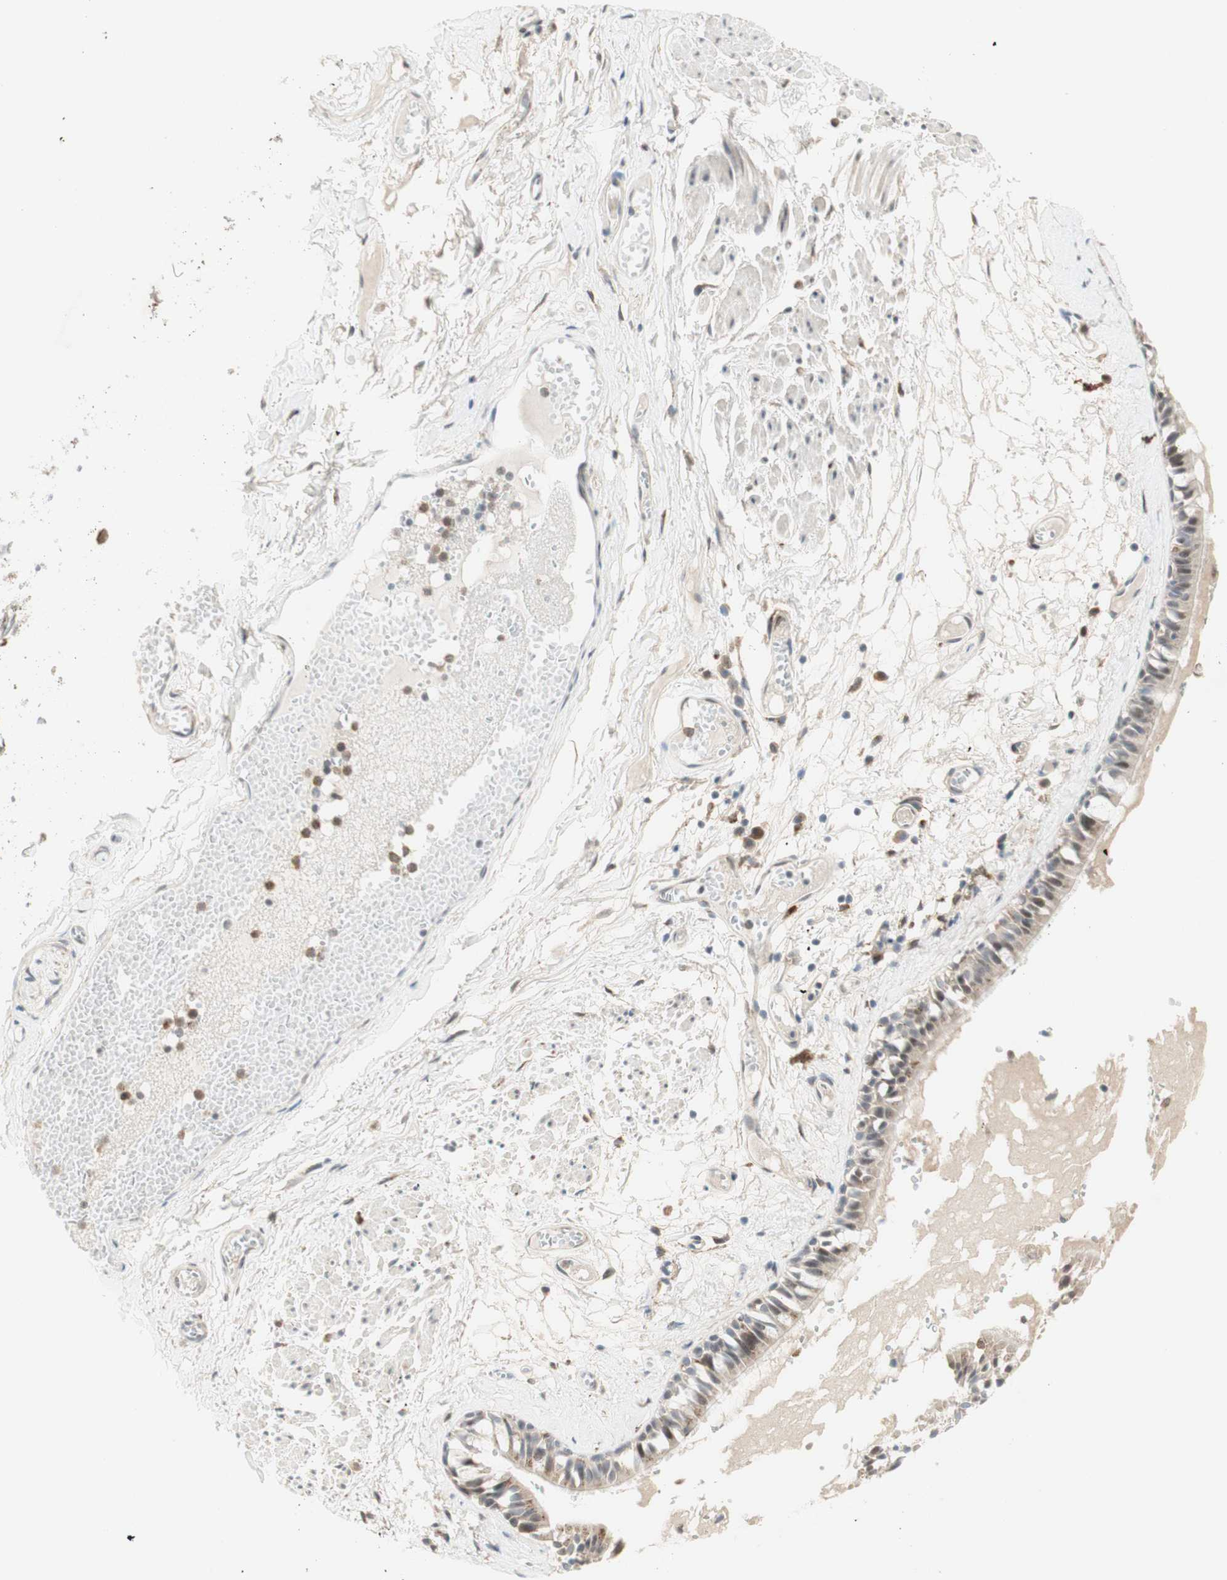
{"staining": {"intensity": "moderate", "quantity": "25%-75%", "location": "cytoplasmic/membranous"}, "tissue": "bronchus", "cell_type": "Respiratory epithelial cells", "image_type": "normal", "snomed": [{"axis": "morphology", "description": "Normal tissue, NOS"}, {"axis": "morphology", "description": "Inflammation, NOS"}, {"axis": "topography", "description": "Cartilage tissue"}, {"axis": "topography", "description": "Lung"}], "caption": "An IHC photomicrograph of unremarkable tissue is shown. Protein staining in brown highlights moderate cytoplasmic/membranous positivity in bronchus within respiratory epithelial cells. (DAB IHC with brightfield microscopy, high magnification).", "gene": "GAPT", "patient": {"sex": "male", "age": 71}}